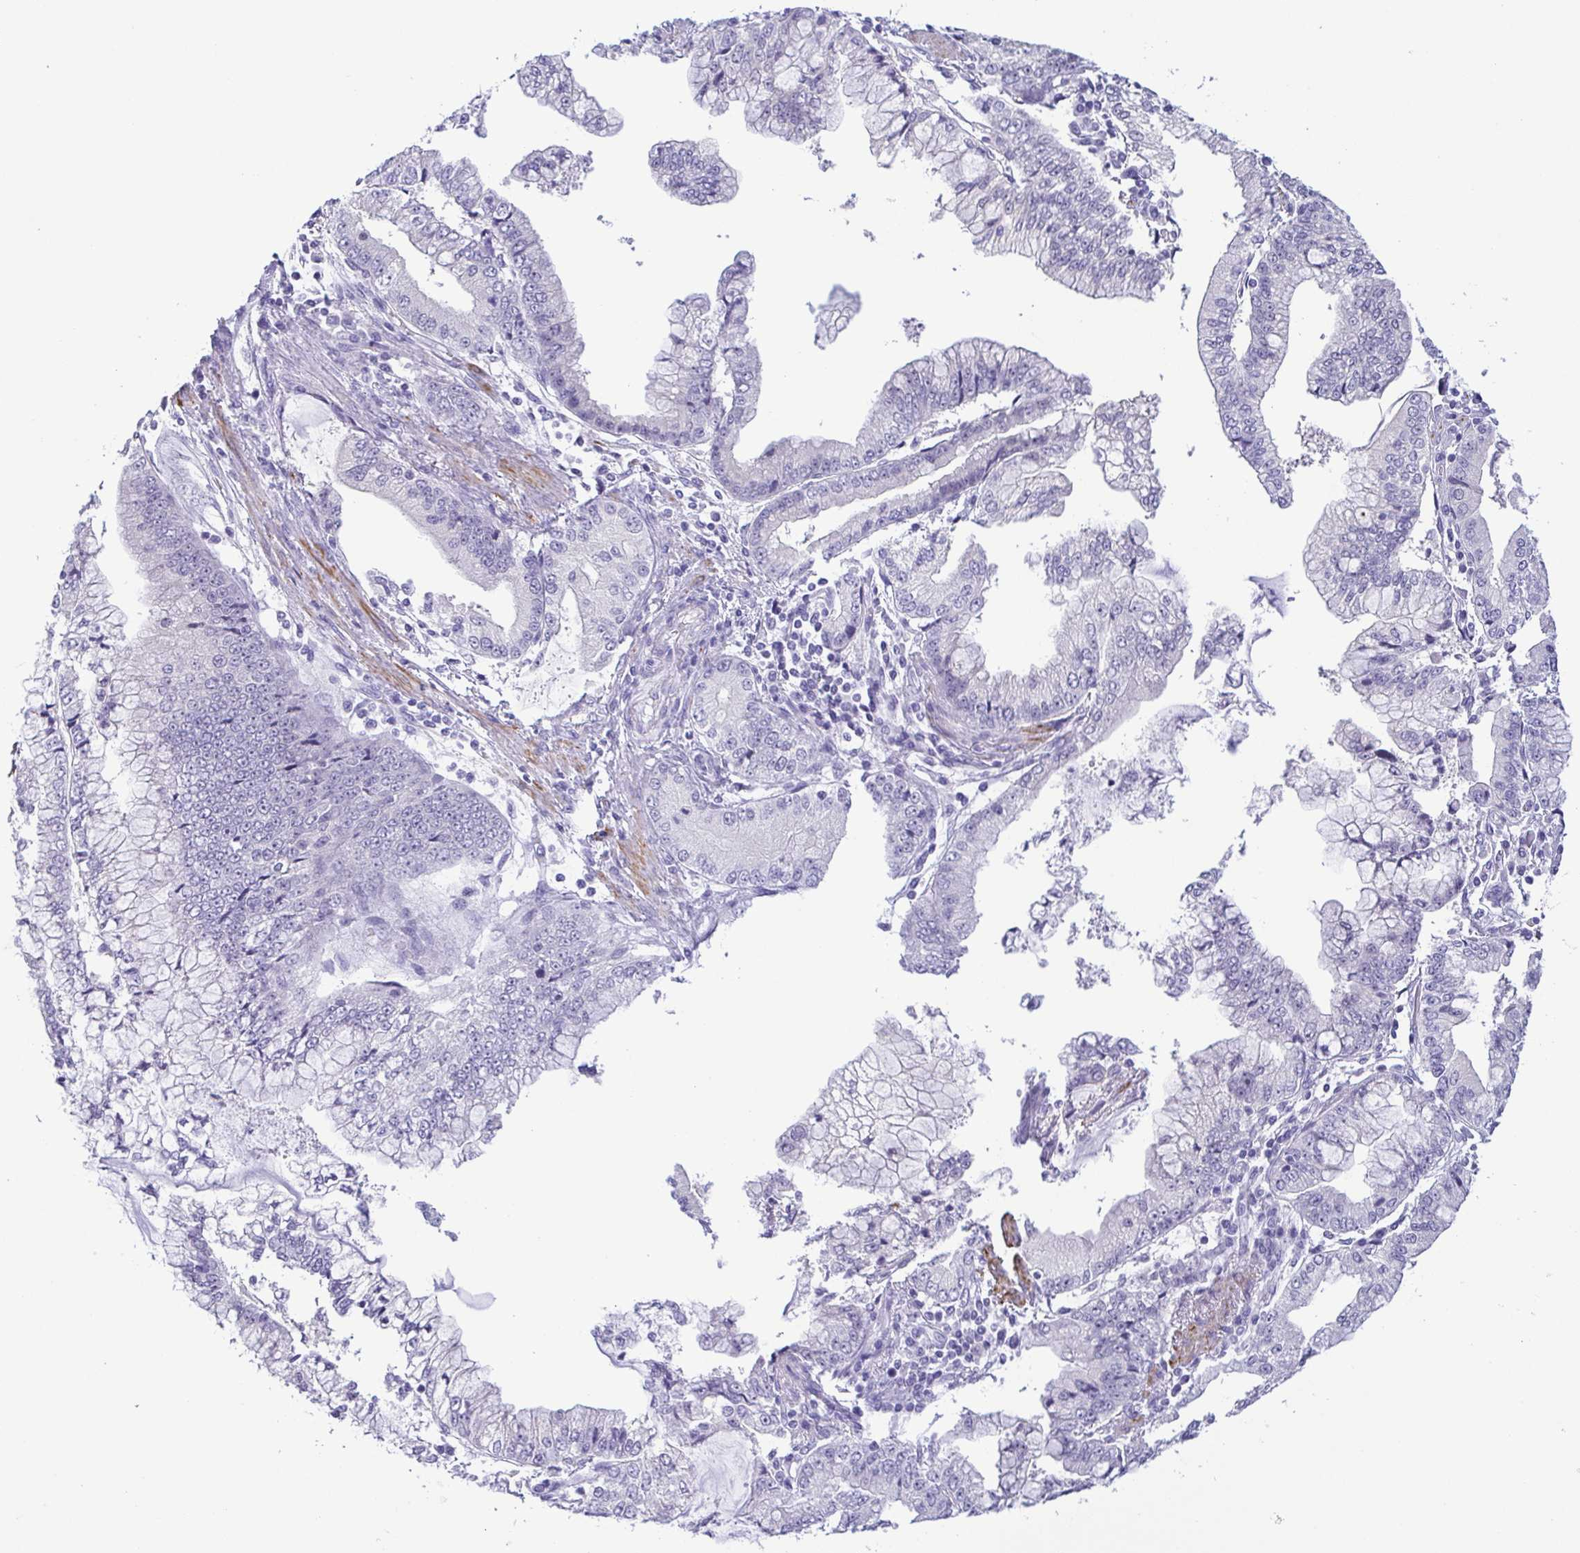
{"staining": {"intensity": "negative", "quantity": "none", "location": "none"}, "tissue": "stomach cancer", "cell_type": "Tumor cells", "image_type": "cancer", "snomed": [{"axis": "morphology", "description": "Adenocarcinoma, NOS"}, {"axis": "topography", "description": "Stomach, upper"}], "caption": "Tumor cells show no significant expression in stomach cancer. Nuclei are stained in blue.", "gene": "MYL7", "patient": {"sex": "female", "age": 74}}